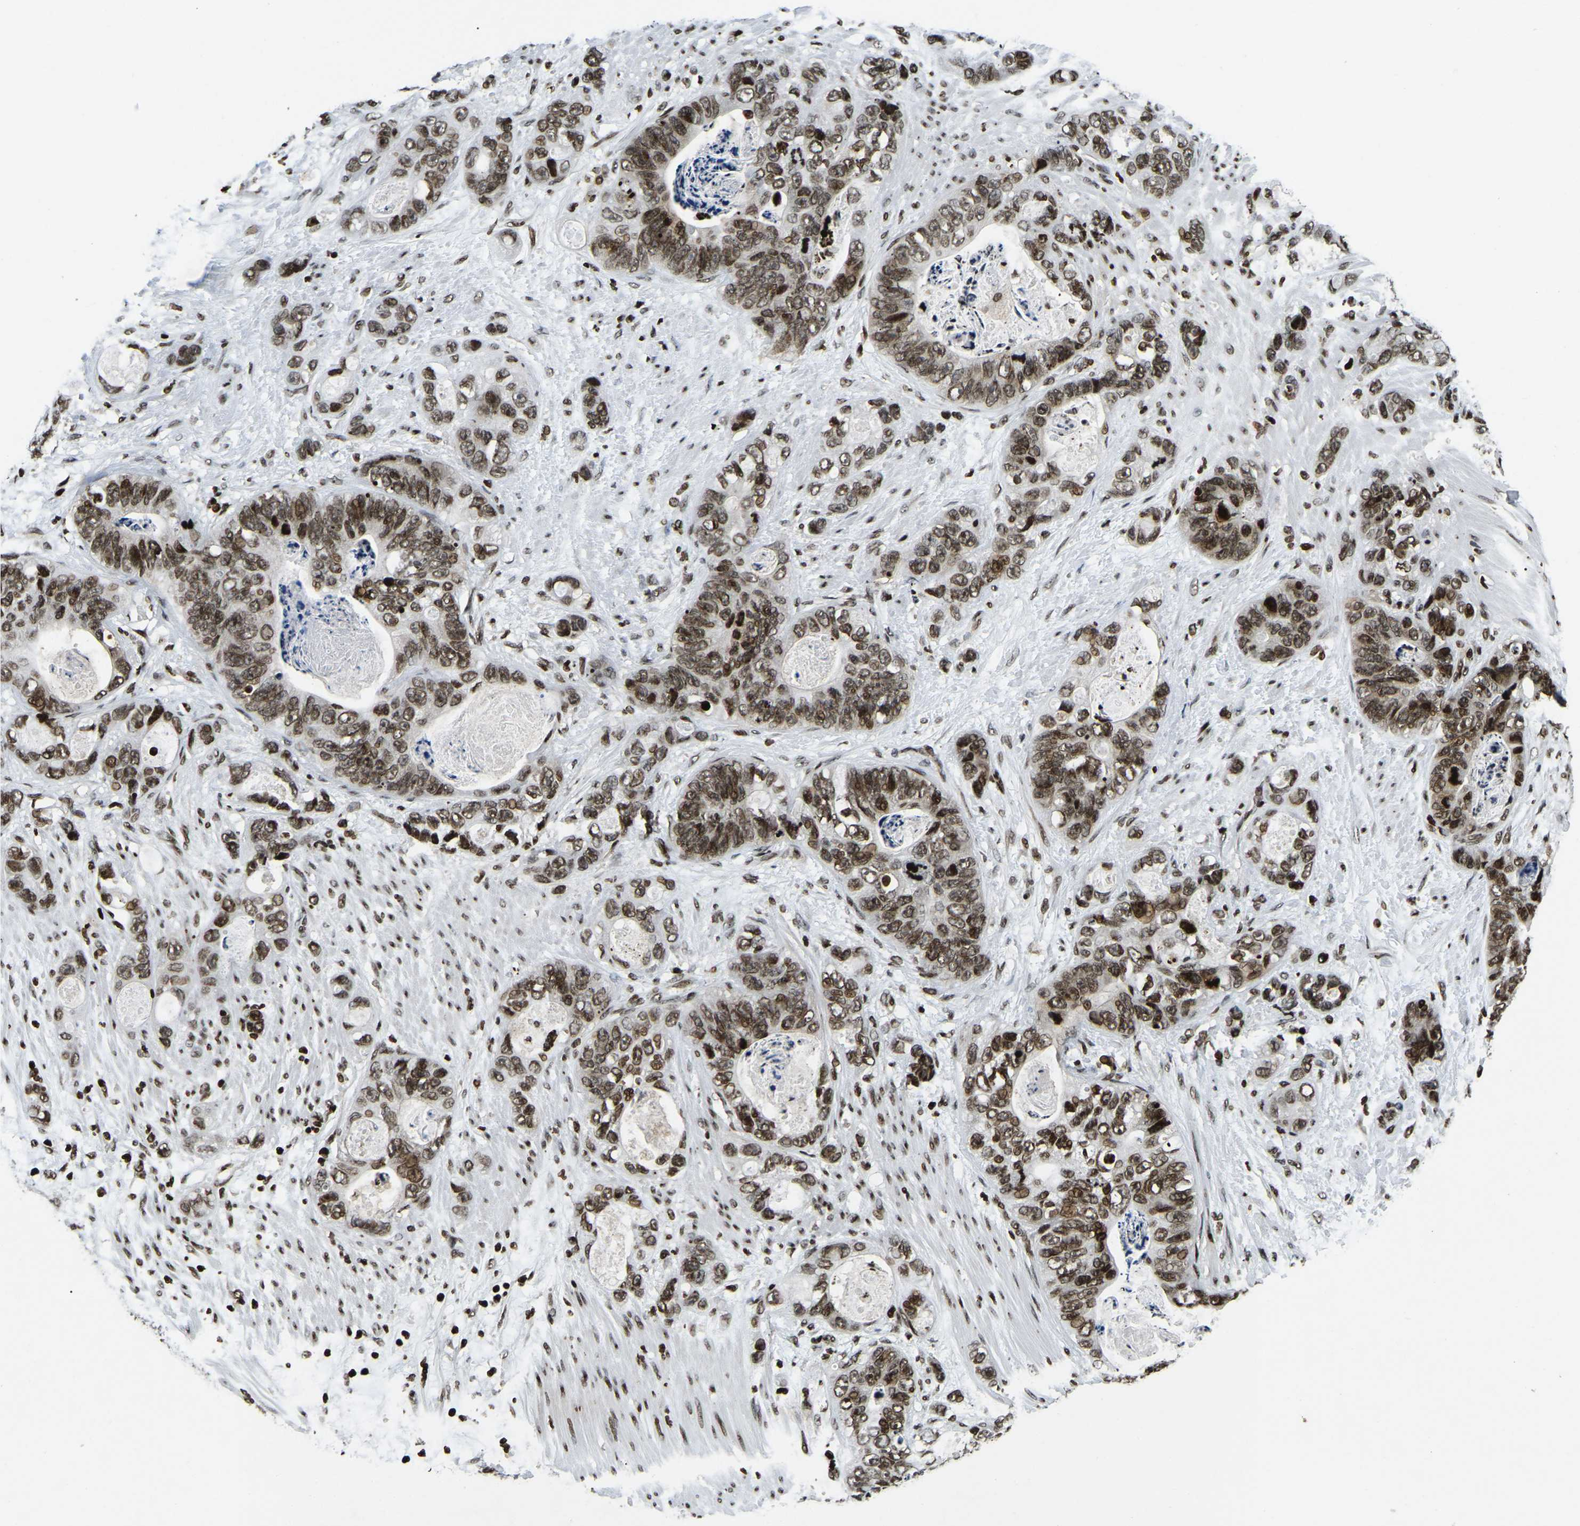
{"staining": {"intensity": "moderate", "quantity": ">75%", "location": "nuclear"}, "tissue": "stomach cancer", "cell_type": "Tumor cells", "image_type": "cancer", "snomed": [{"axis": "morphology", "description": "Normal tissue, NOS"}, {"axis": "morphology", "description": "Adenocarcinoma, NOS"}, {"axis": "topography", "description": "Stomach"}], "caption": "Immunohistochemistry (DAB) staining of stomach adenocarcinoma demonstrates moderate nuclear protein positivity in approximately >75% of tumor cells. (Stains: DAB in brown, nuclei in blue, Microscopy: brightfield microscopy at high magnification).", "gene": "LRRC61", "patient": {"sex": "female", "age": 89}}